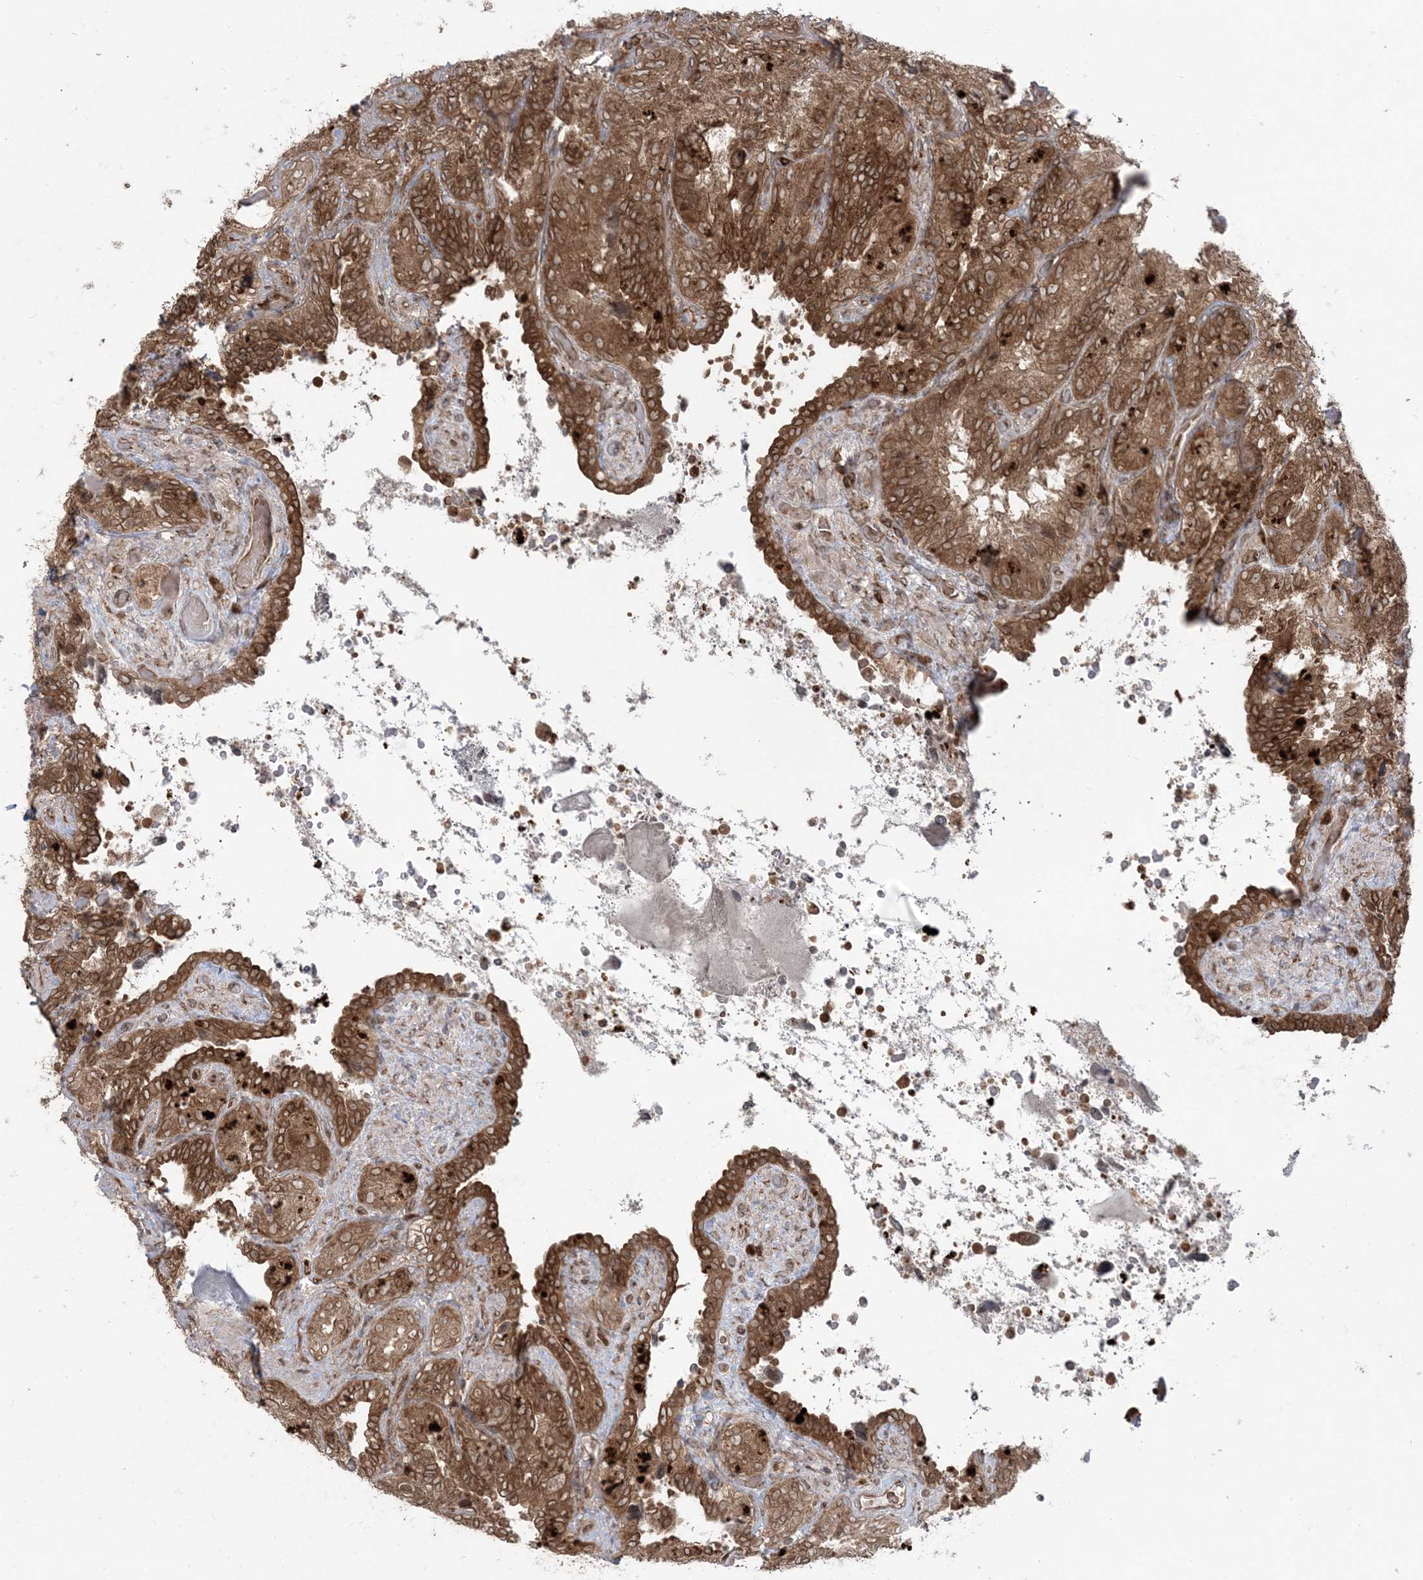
{"staining": {"intensity": "strong", "quantity": ">75%", "location": "cytoplasmic/membranous,nuclear"}, "tissue": "seminal vesicle", "cell_type": "Glandular cells", "image_type": "normal", "snomed": [{"axis": "morphology", "description": "Normal tissue, NOS"}, {"axis": "topography", "description": "Seminal veicle"}, {"axis": "topography", "description": "Peripheral nerve tissue"}], "caption": "Human seminal vesicle stained for a protein (brown) shows strong cytoplasmic/membranous,nuclear positive staining in about >75% of glandular cells.", "gene": "DDX19B", "patient": {"sex": "male", "age": 67}}